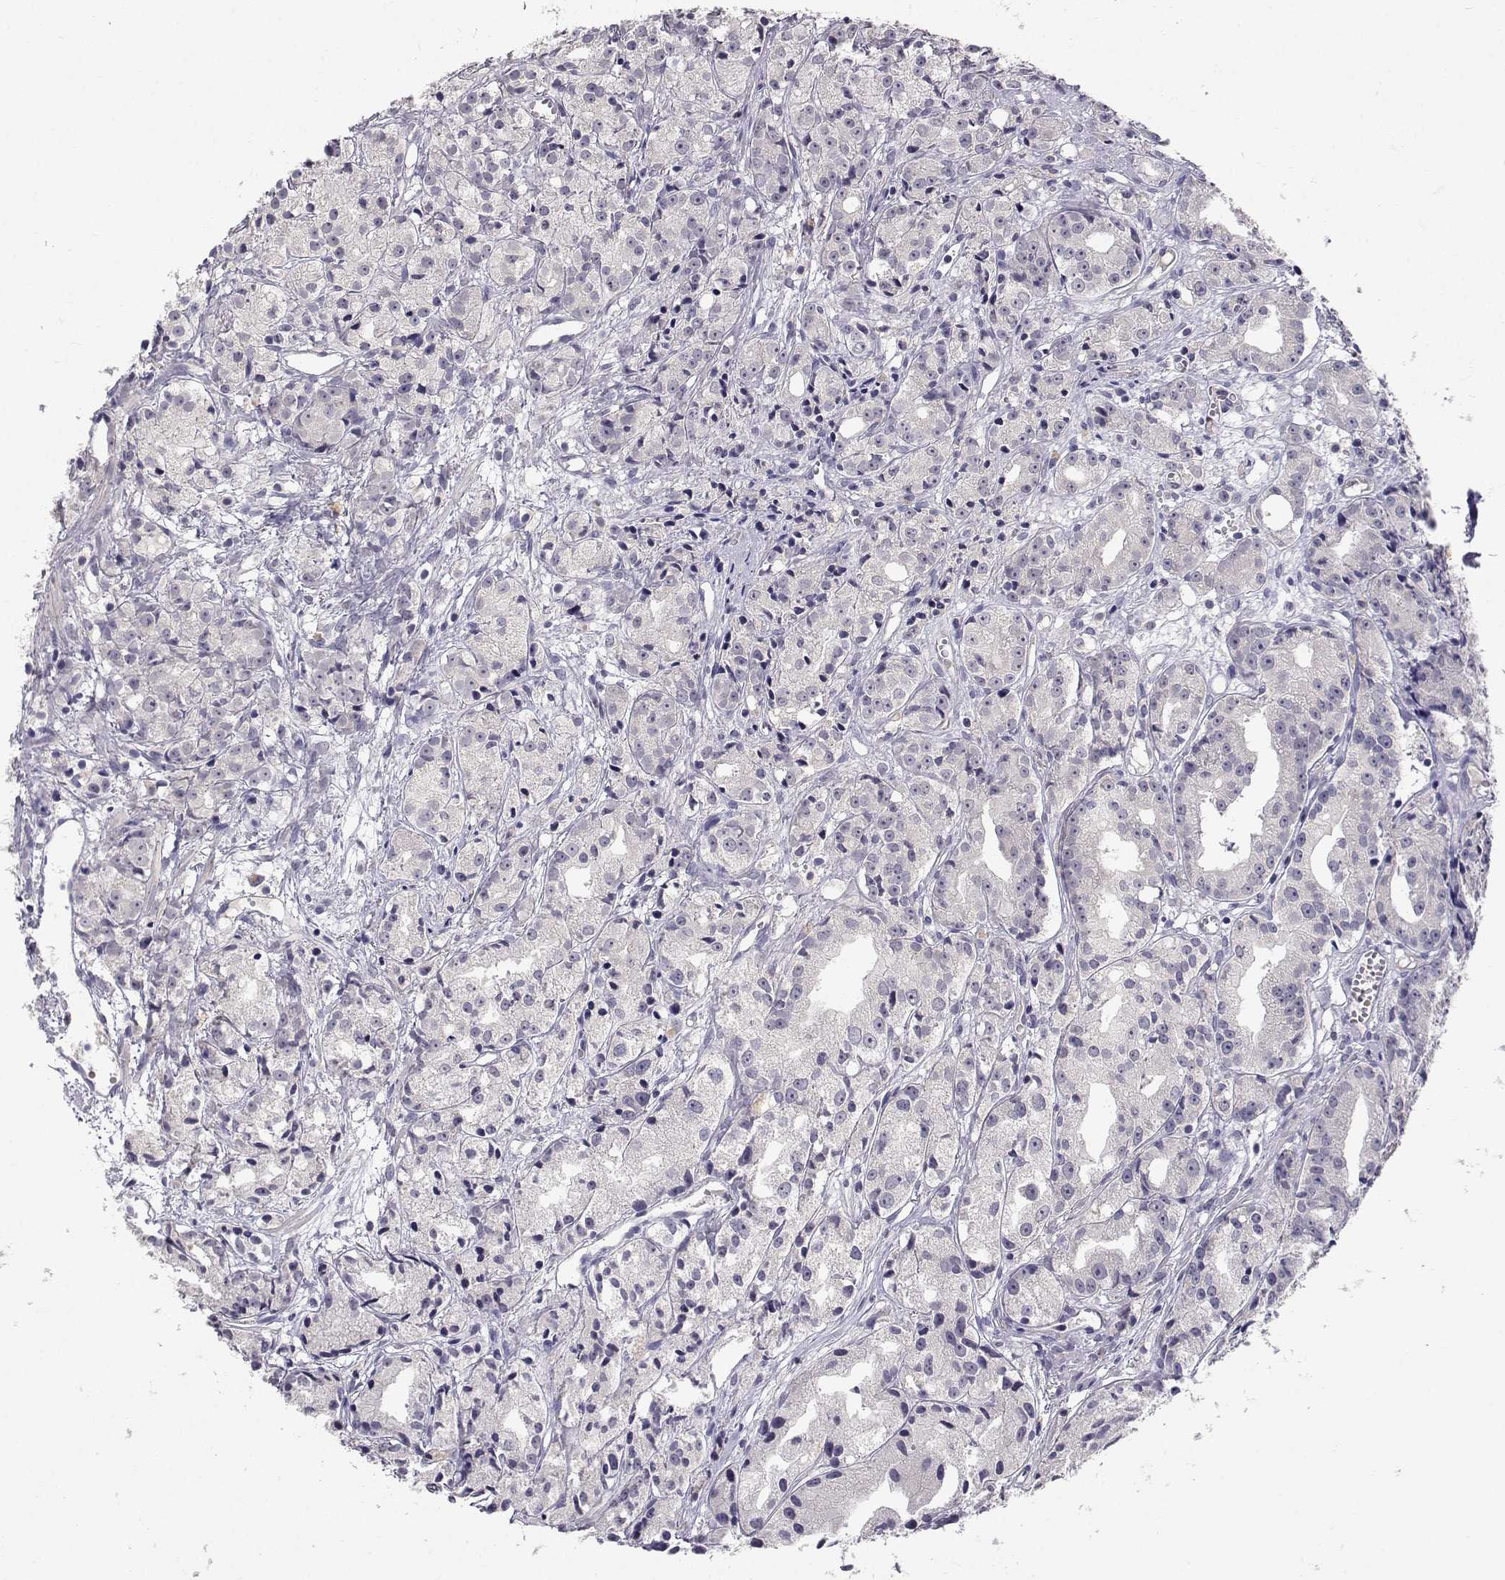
{"staining": {"intensity": "negative", "quantity": "none", "location": "none"}, "tissue": "prostate cancer", "cell_type": "Tumor cells", "image_type": "cancer", "snomed": [{"axis": "morphology", "description": "Adenocarcinoma, Medium grade"}, {"axis": "topography", "description": "Prostate"}], "caption": "Immunohistochemical staining of adenocarcinoma (medium-grade) (prostate) shows no significant staining in tumor cells. (Immunohistochemistry (ihc), brightfield microscopy, high magnification).", "gene": "SLC6A3", "patient": {"sex": "male", "age": 74}}